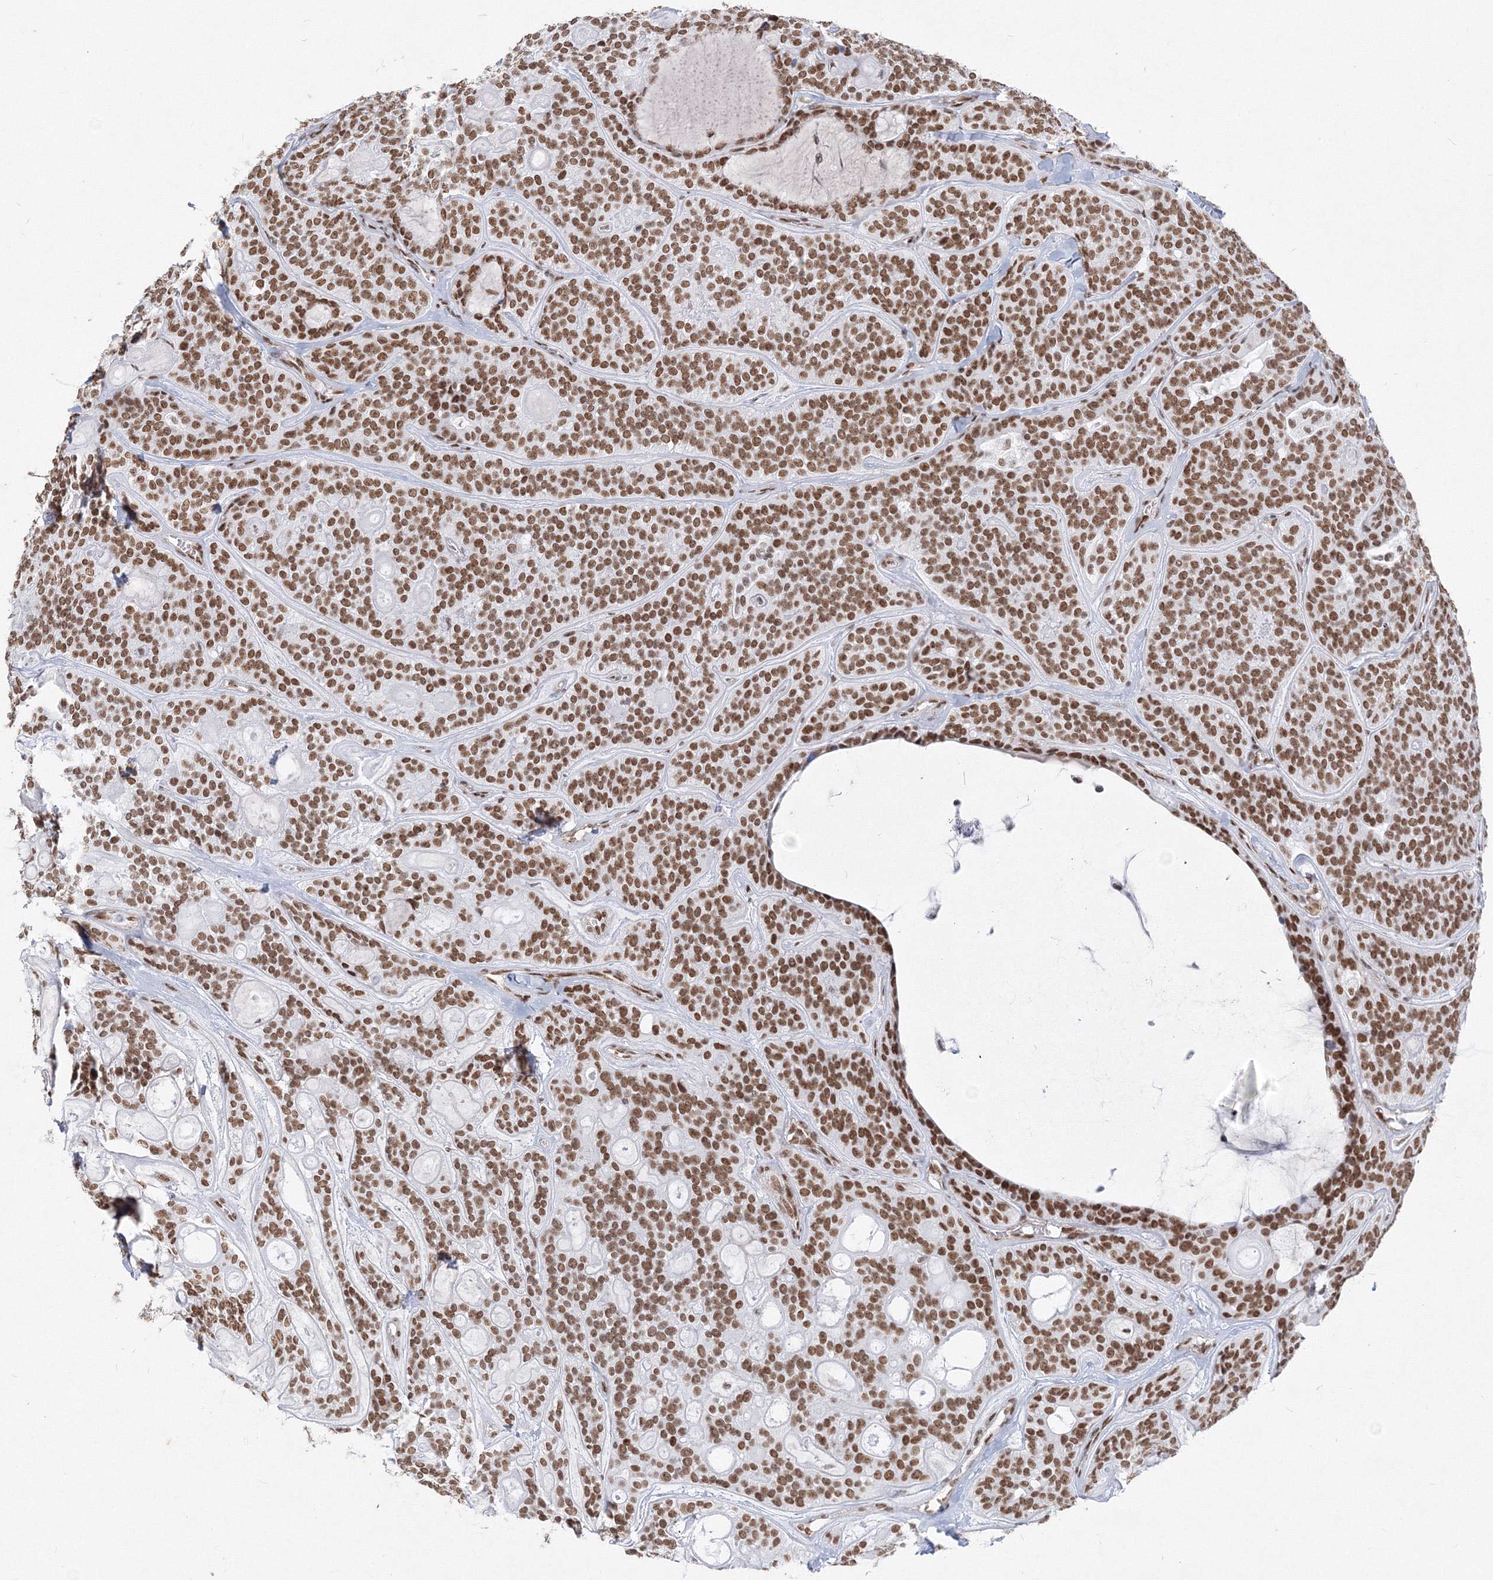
{"staining": {"intensity": "moderate", "quantity": ">75%", "location": "nuclear"}, "tissue": "head and neck cancer", "cell_type": "Tumor cells", "image_type": "cancer", "snomed": [{"axis": "morphology", "description": "Adenocarcinoma, NOS"}, {"axis": "topography", "description": "Head-Neck"}], "caption": "Immunohistochemistry (IHC) (DAB (3,3'-diaminobenzidine)) staining of human adenocarcinoma (head and neck) displays moderate nuclear protein positivity in approximately >75% of tumor cells.", "gene": "ZNF638", "patient": {"sex": "male", "age": 66}}